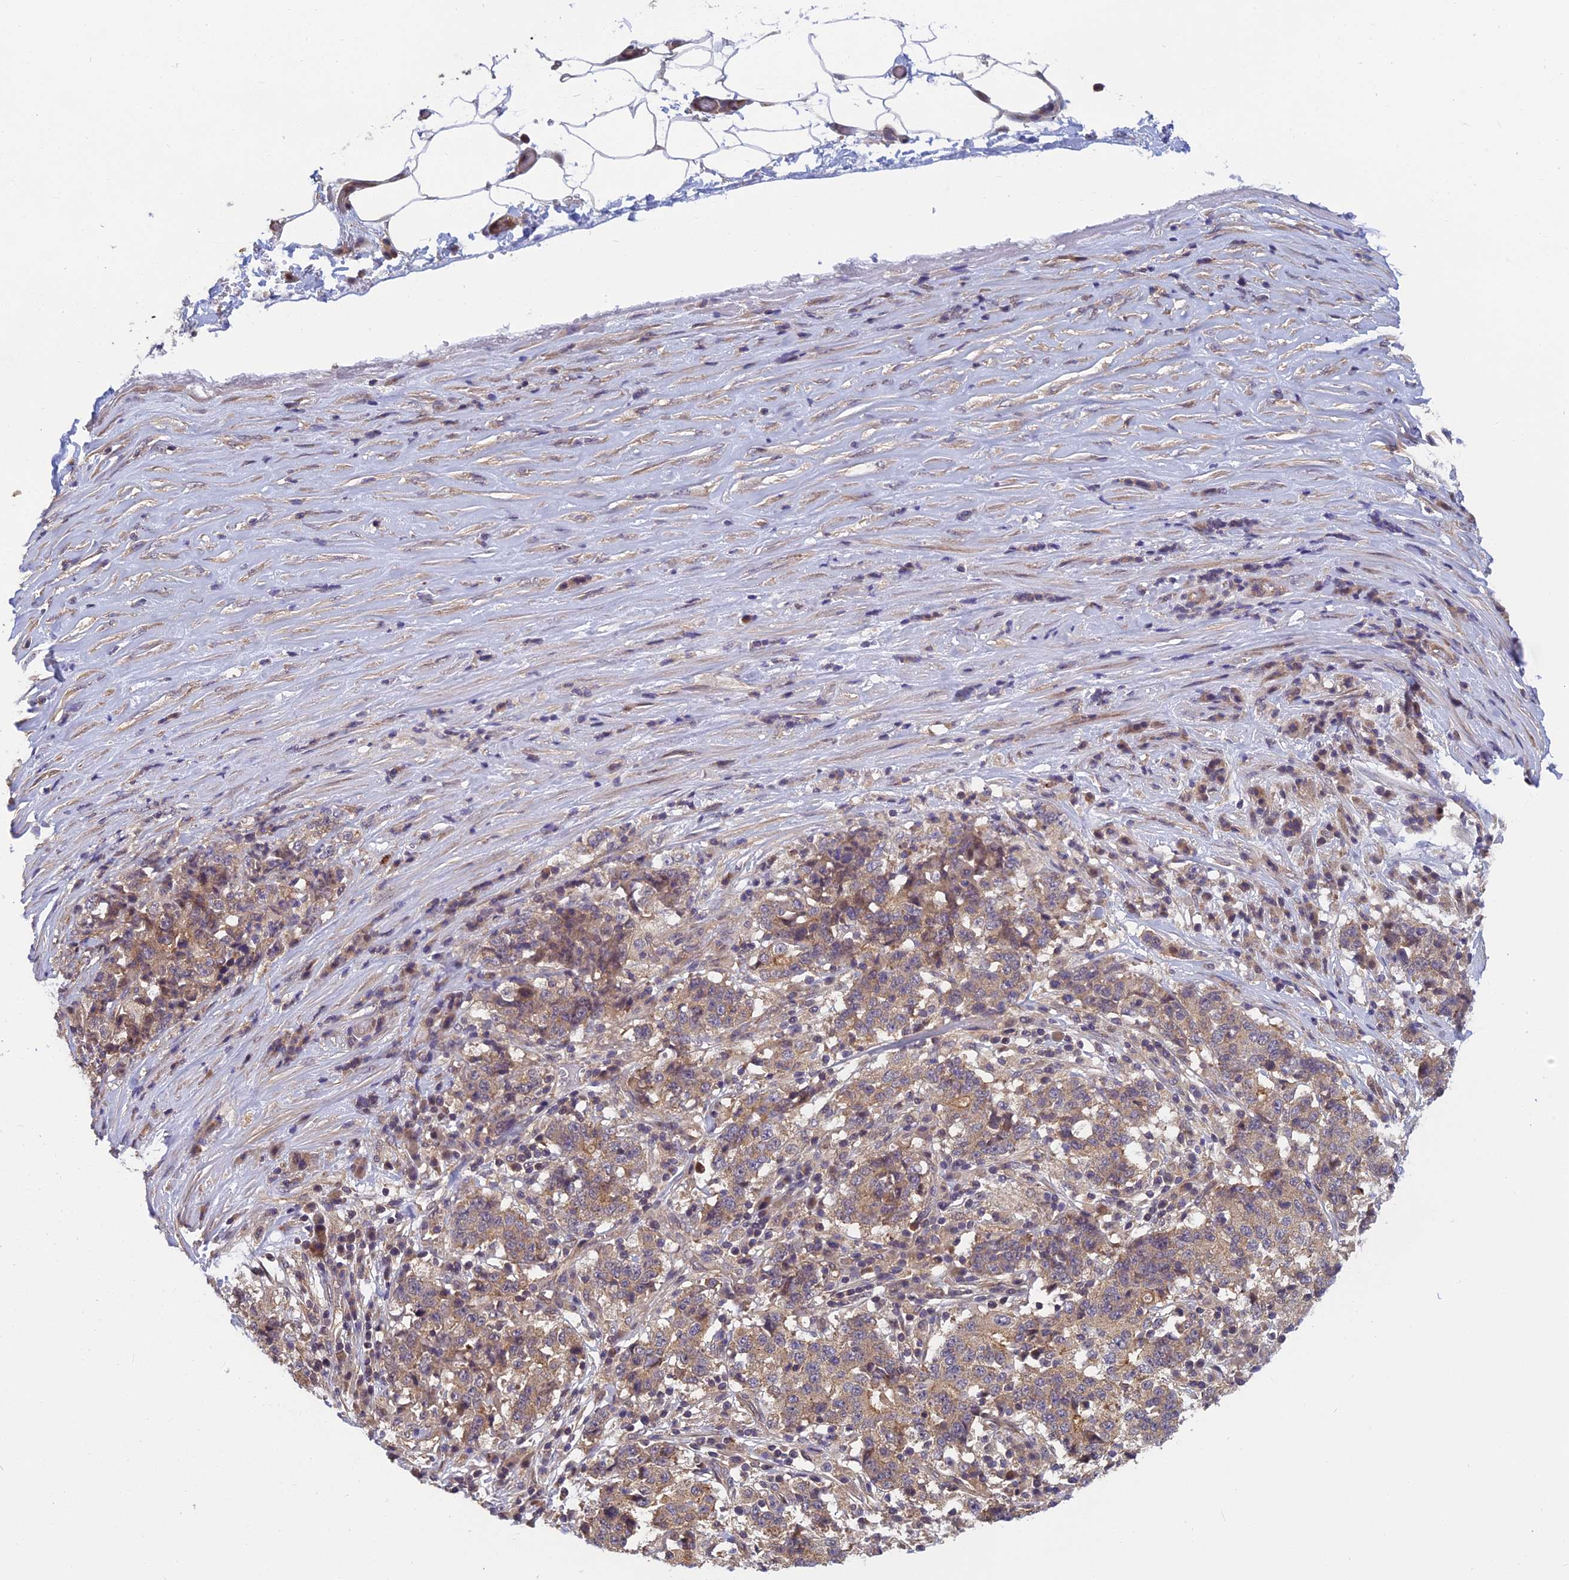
{"staining": {"intensity": "weak", "quantity": "25%-75%", "location": "cytoplasmic/membranous"}, "tissue": "stomach cancer", "cell_type": "Tumor cells", "image_type": "cancer", "snomed": [{"axis": "morphology", "description": "Adenocarcinoma, NOS"}, {"axis": "topography", "description": "Stomach"}], "caption": "Stomach adenocarcinoma stained for a protein (brown) displays weak cytoplasmic/membranous positive expression in approximately 25%-75% of tumor cells.", "gene": "PIKFYVE", "patient": {"sex": "male", "age": 59}}